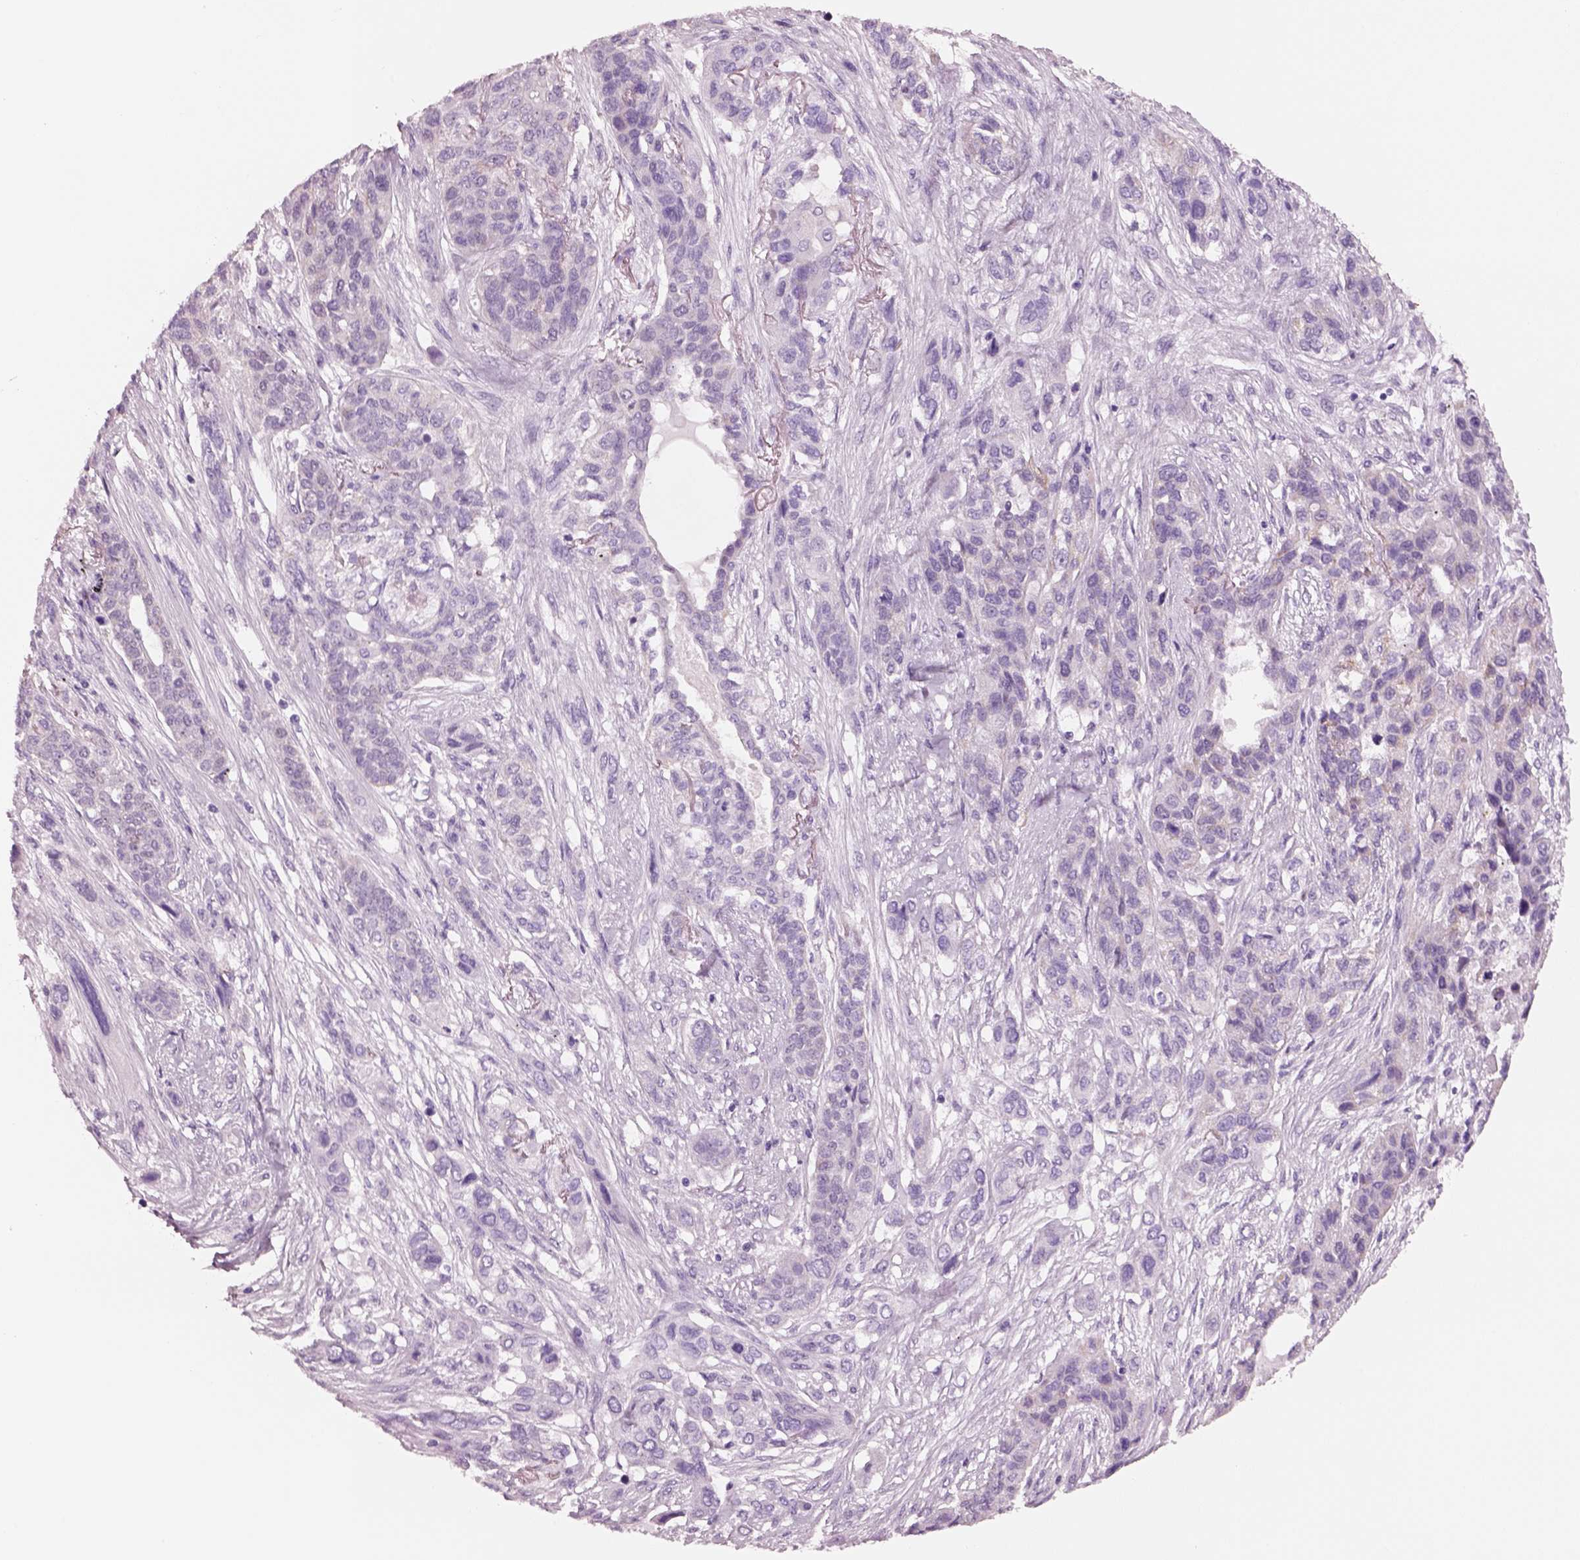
{"staining": {"intensity": "negative", "quantity": "none", "location": "none"}, "tissue": "lung cancer", "cell_type": "Tumor cells", "image_type": "cancer", "snomed": [{"axis": "morphology", "description": "Squamous cell carcinoma, NOS"}, {"axis": "topography", "description": "Lung"}], "caption": "Human lung cancer stained for a protein using IHC shows no positivity in tumor cells.", "gene": "ELSPBP1", "patient": {"sex": "female", "age": 70}}